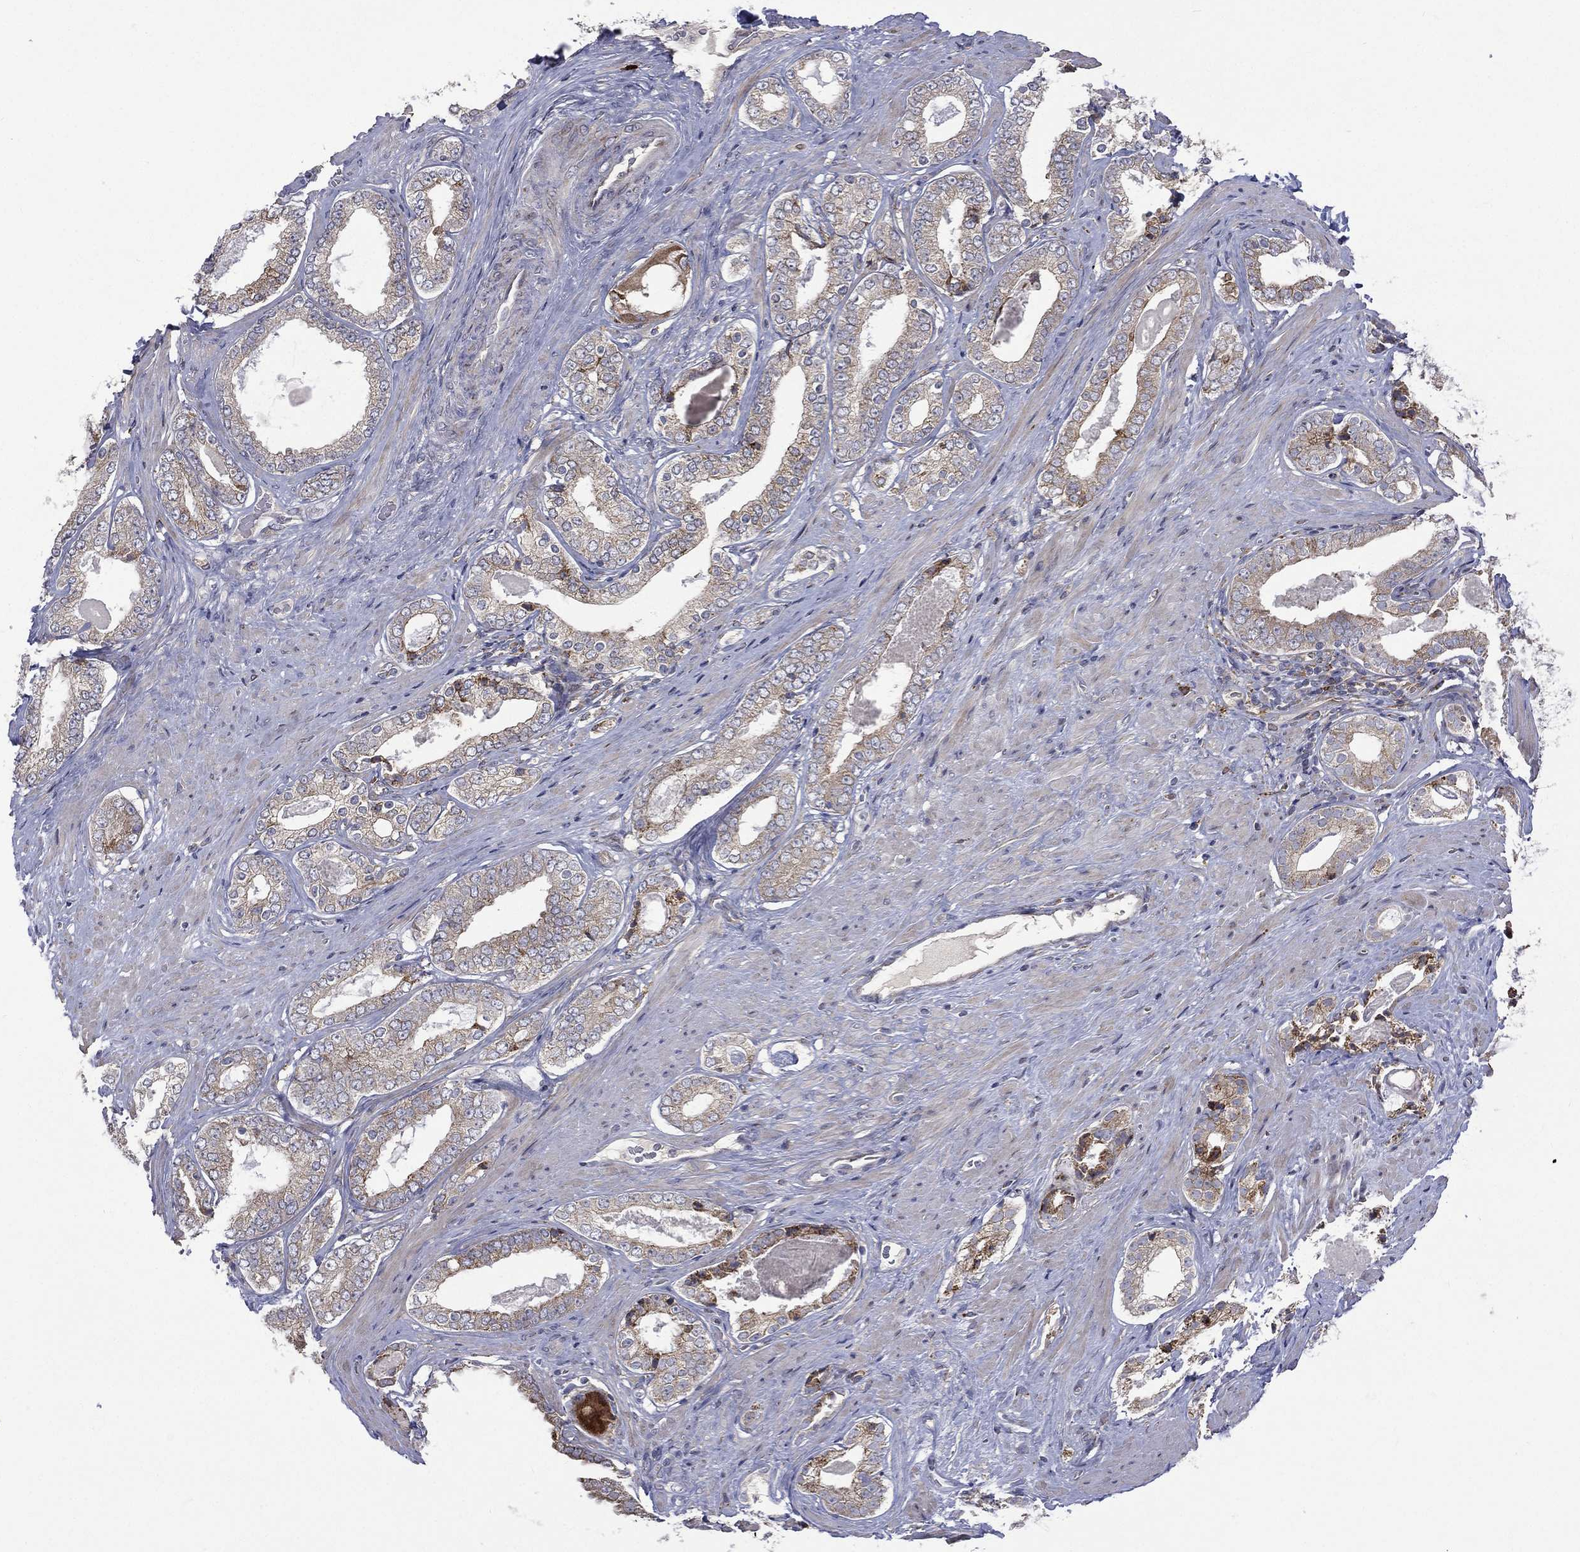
{"staining": {"intensity": "strong", "quantity": "<25%", "location": "cytoplasmic/membranous"}, "tissue": "prostate cancer", "cell_type": "Tumor cells", "image_type": "cancer", "snomed": [{"axis": "morphology", "description": "Adenocarcinoma, Low grade"}, {"axis": "topography", "description": "Prostate and seminal vesicle, NOS"}], "caption": "A photomicrograph showing strong cytoplasmic/membranous positivity in approximately <25% of tumor cells in prostate cancer (adenocarcinoma (low-grade)), as visualized by brown immunohistochemical staining.", "gene": "C20orf96", "patient": {"sex": "male", "age": 61}}